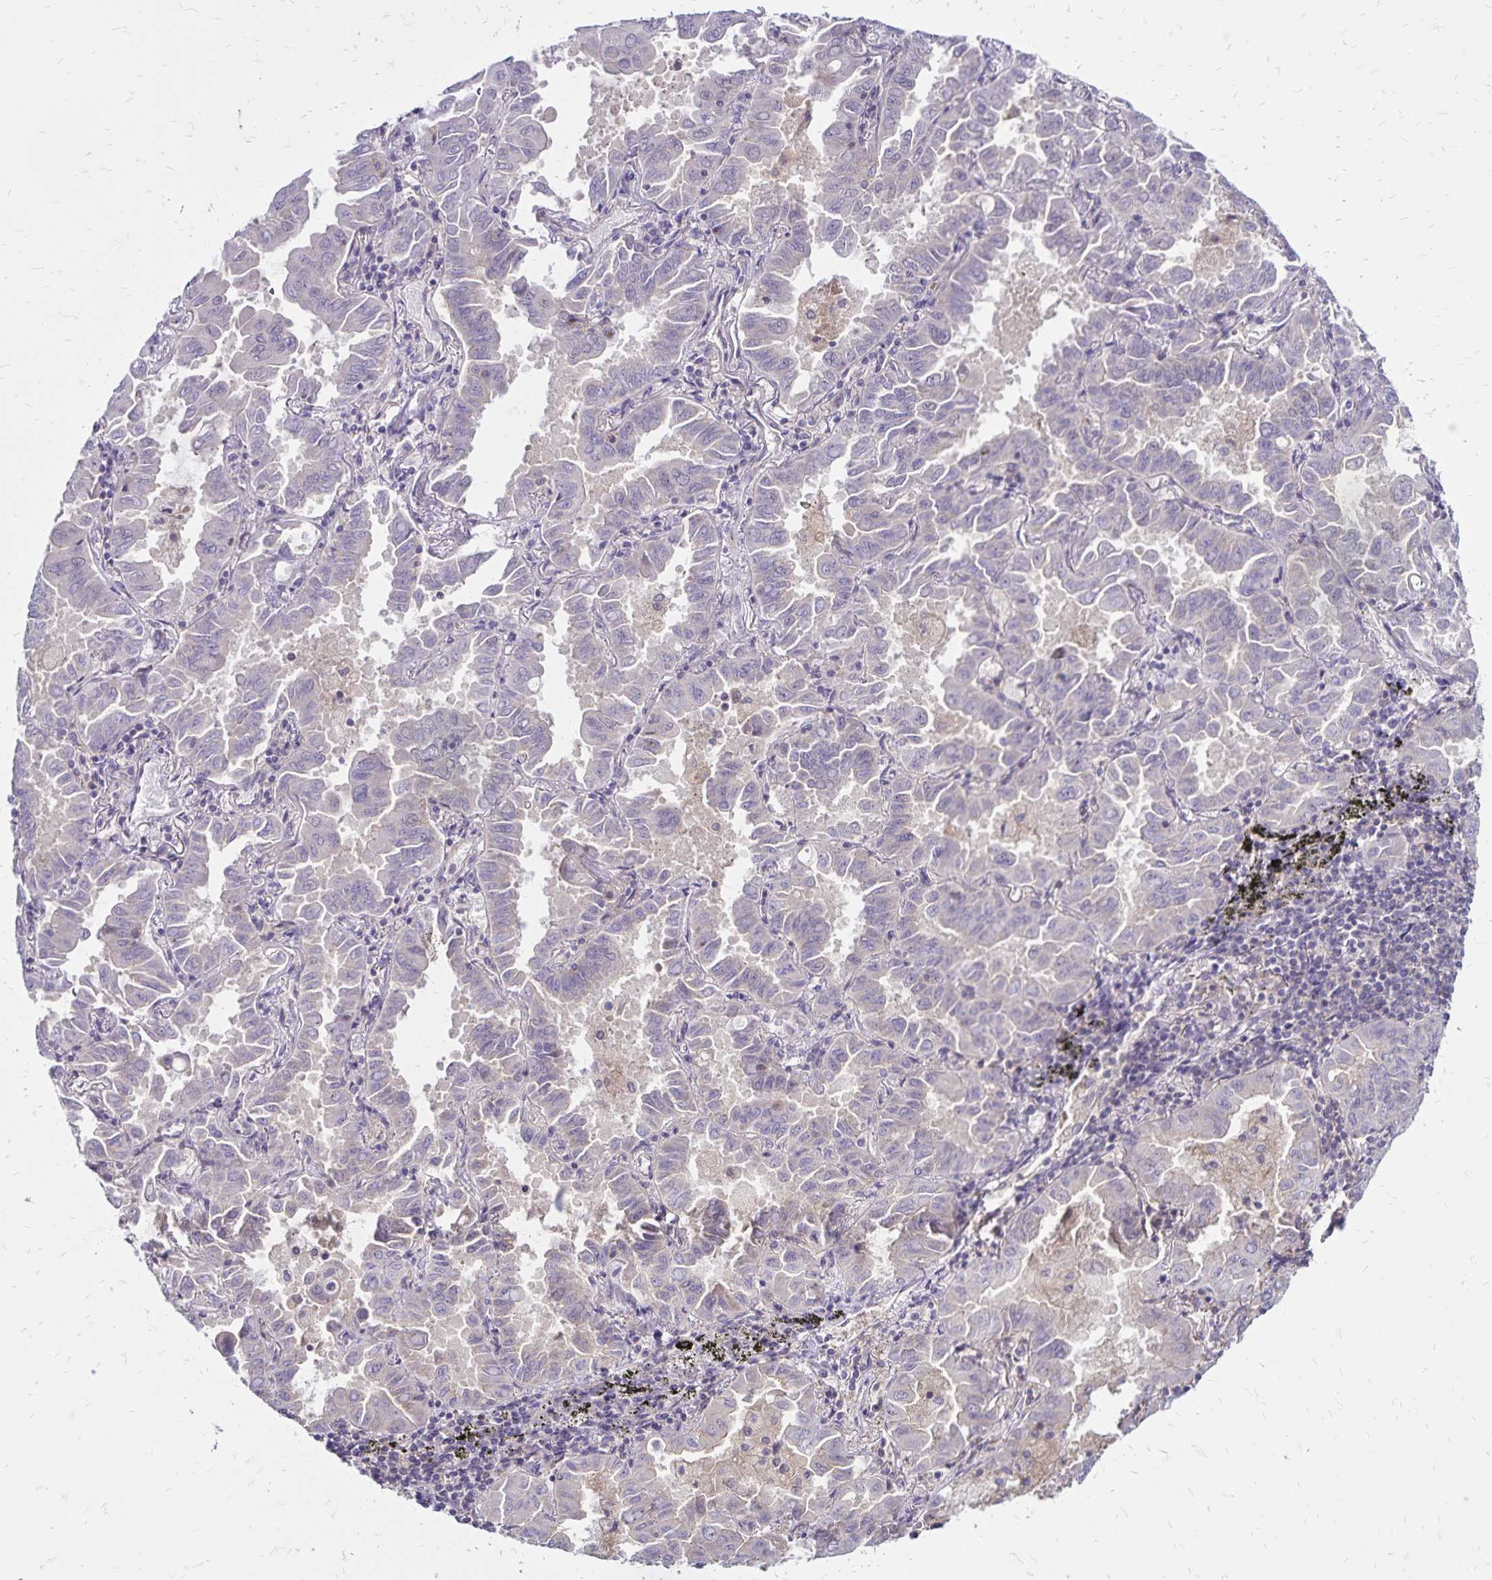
{"staining": {"intensity": "negative", "quantity": "none", "location": "none"}, "tissue": "lung cancer", "cell_type": "Tumor cells", "image_type": "cancer", "snomed": [{"axis": "morphology", "description": "Adenocarcinoma, NOS"}, {"axis": "topography", "description": "Lung"}], "caption": "High power microscopy micrograph of an IHC micrograph of lung adenocarcinoma, revealing no significant positivity in tumor cells.", "gene": "FSD1", "patient": {"sex": "male", "age": 64}}